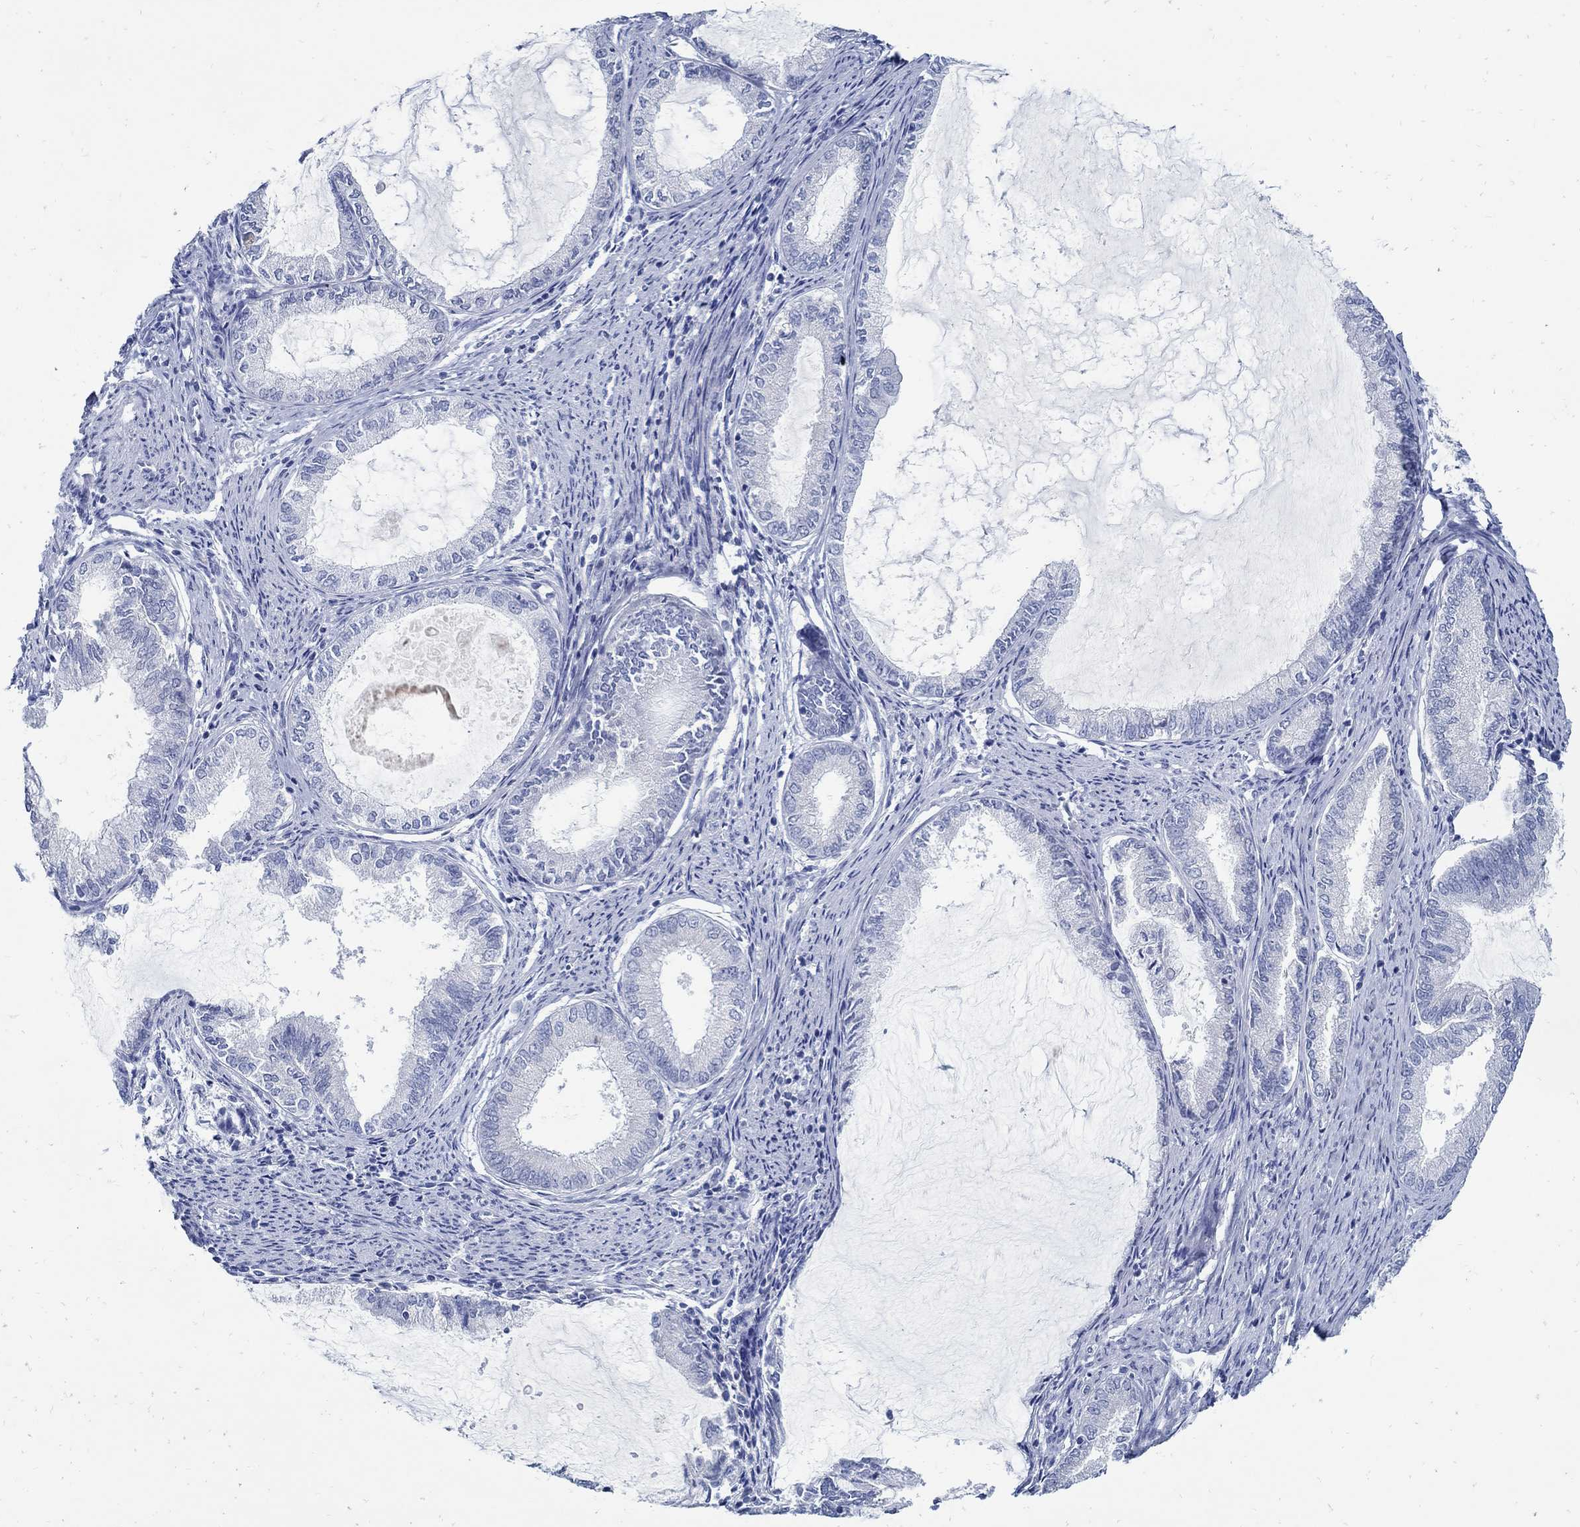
{"staining": {"intensity": "negative", "quantity": "none", "location": "none"}, "tissue": "endometrial cancer", "cell_type": "Tumor cells", "image_type": "cancer", "snomed": [{"axis": "morphology", "description": "Adenocarcinoma, NOS"}, {"axis": "topography", "description": "Endometrium"}], "caption": "High power microscopy photomicrograph of an immunohistochemistry (IHC) photomicrograph of adenocarcinoma (endometrial), revealing no significant expression in tumor cells.", "gene": "PAX9", "patient": {"sex": "female", "age": 86}}